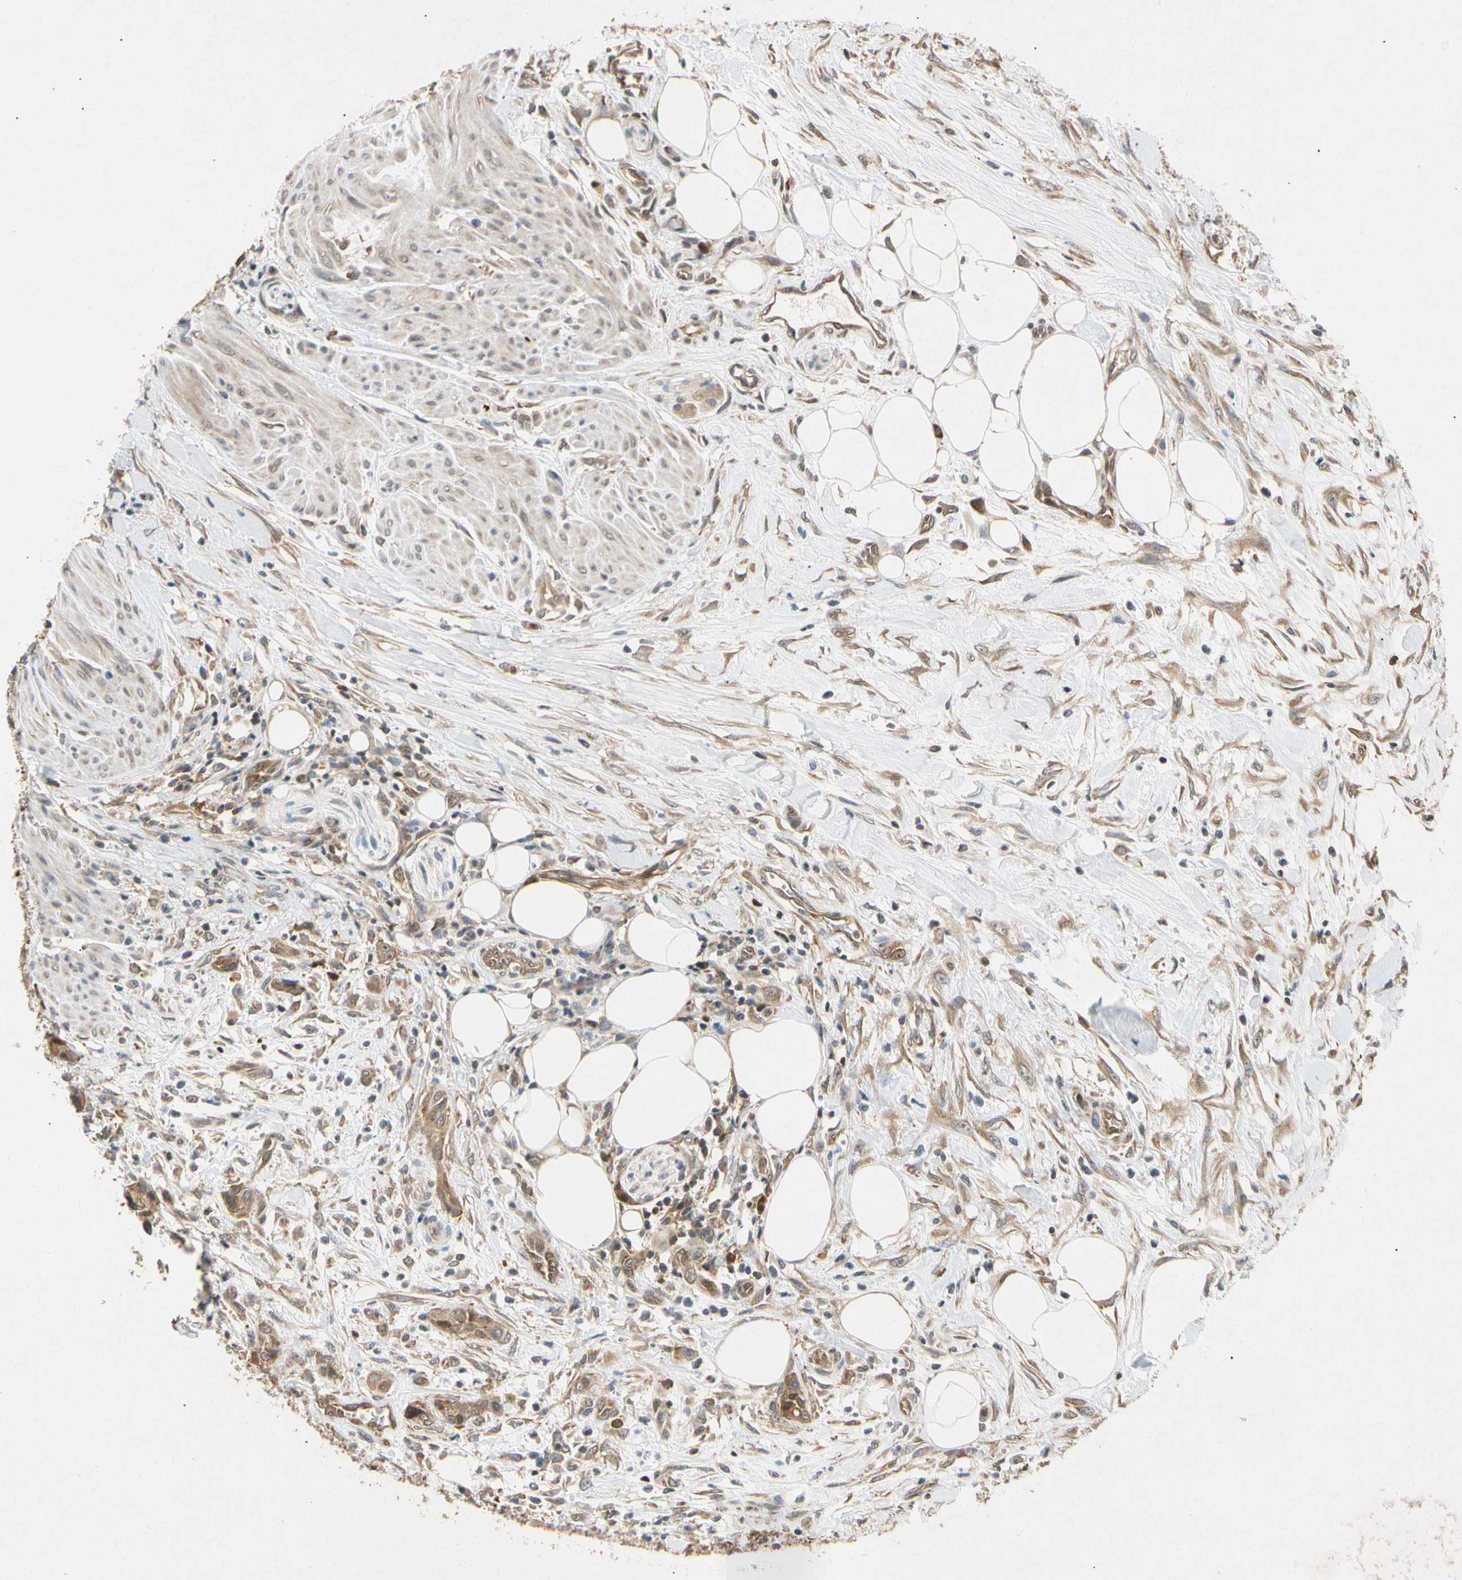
{"staining": {"intensity": "weak", "quantity": "25%-75%", "location": "cytoplasmic/membranous"}, "tissue": "urothelial cancer", "cell_type": "Tumor cells", "image_type": "cancer", "snomed": [{"axis": "morphology", "description": "Urothelial carcinoma, High grade"}, {"axis": "topography", "description": "Urinary bladder"}], "caption": "About 25%-75% of tumor cells in urothelial carcinoma (high-grade) show weak cytoplasmic/membranous protein positivity as visualized by brown immunohistochemical staining.", "gene": "EIF1AX", "patient": {"sex": "male", "age": 35}}